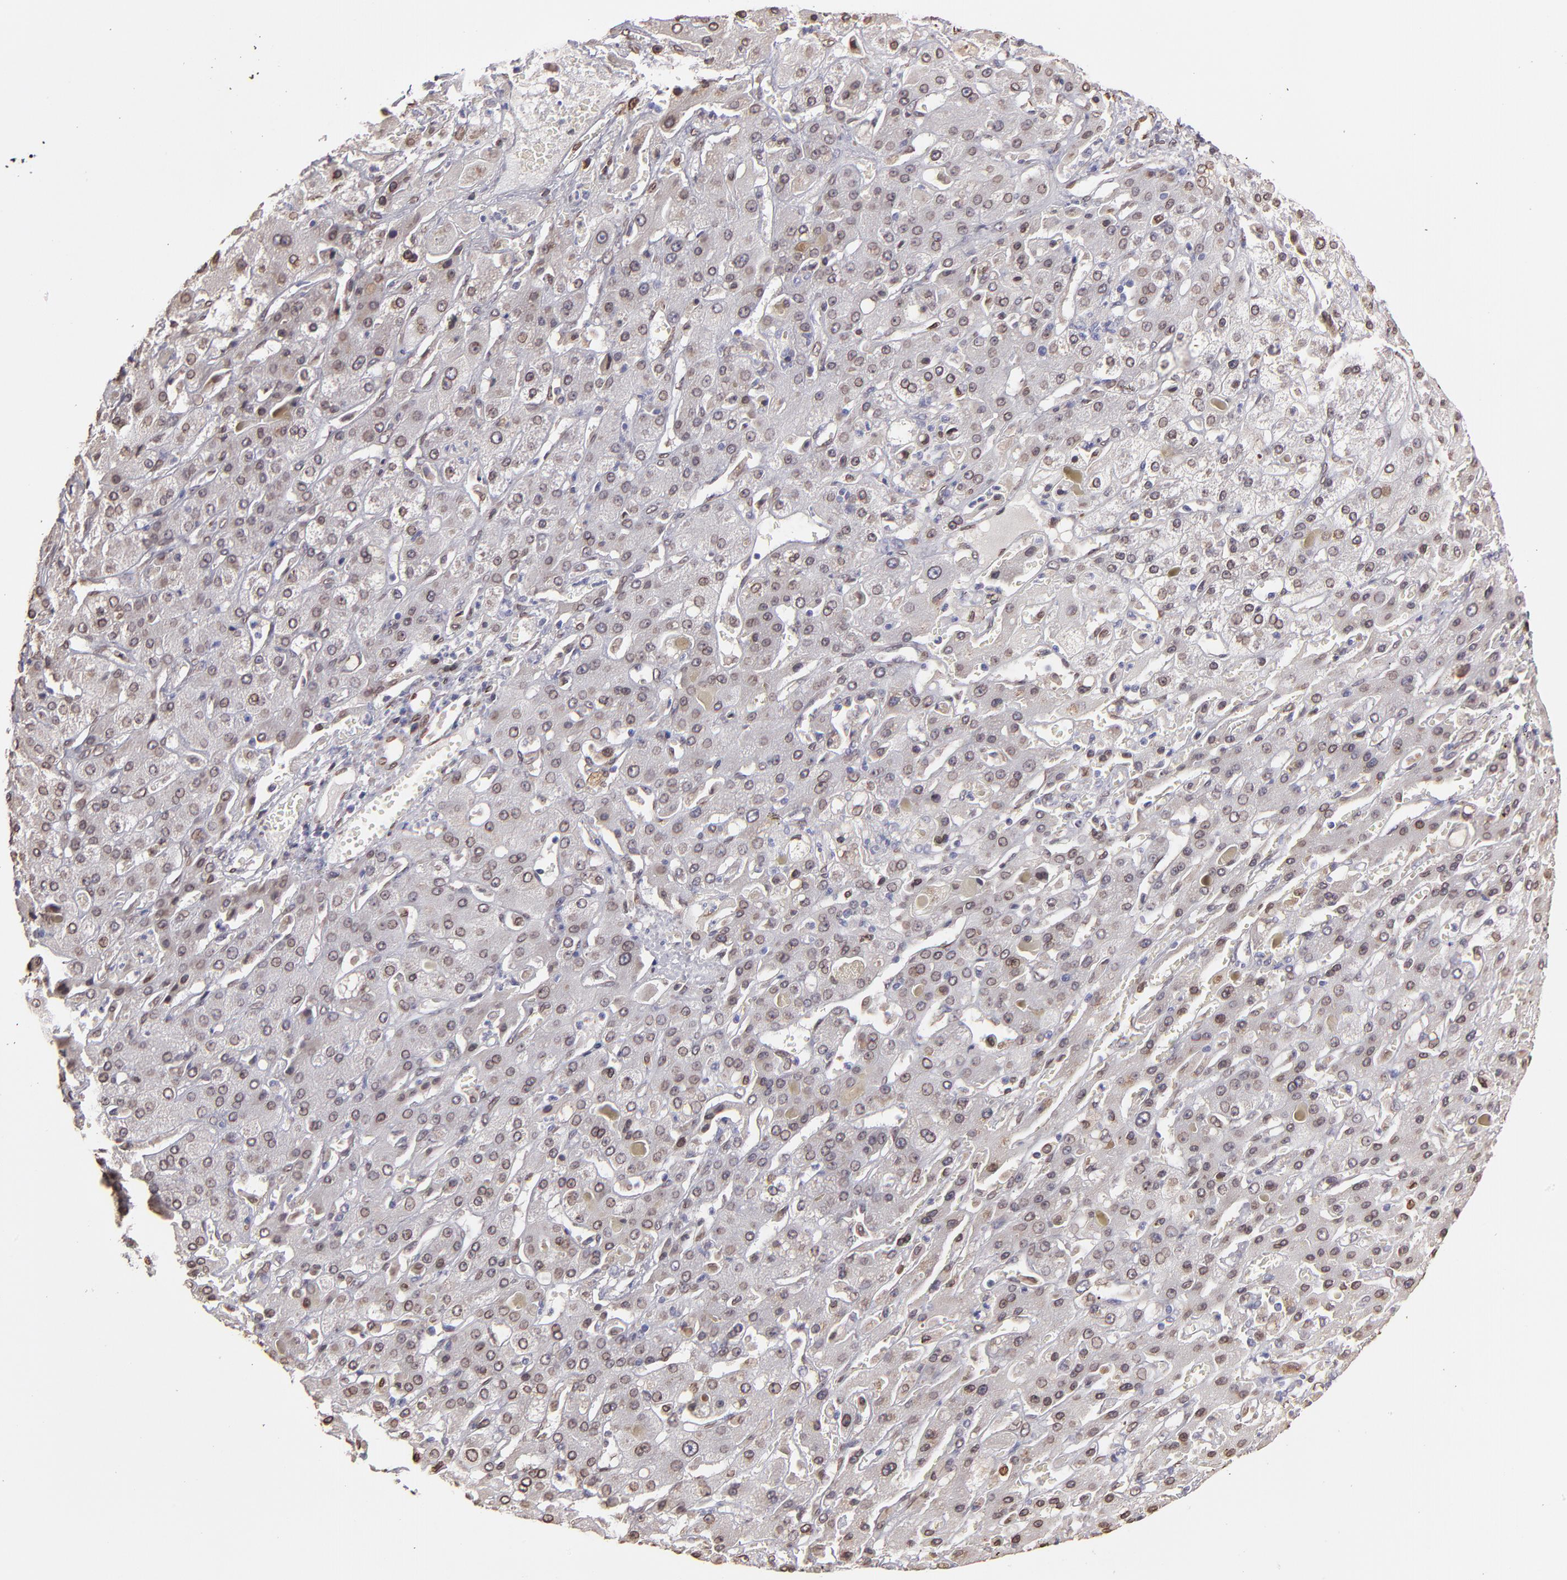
{"staining": {"intensity": "weak", "quantity": "<25%", "location": "cytoplasmic/membranous,nuclear"}, "tissue": "liver cancer", "cell_type": "Tumor cells", "image_type": "cancer", "snomed": [{"axis": "morphology", "description": "Cholangiocarcinoma"}, {"axis": "topography", "description": "Liver"}], "caption": "Tumor cells show no significant protein positivity in liver cholangiocarcinoma. (DAB IHC visualized using brightfield microscopy, high magnification).", "gene": "PUM3", "patient": {"sex": "female", "age": 52}}